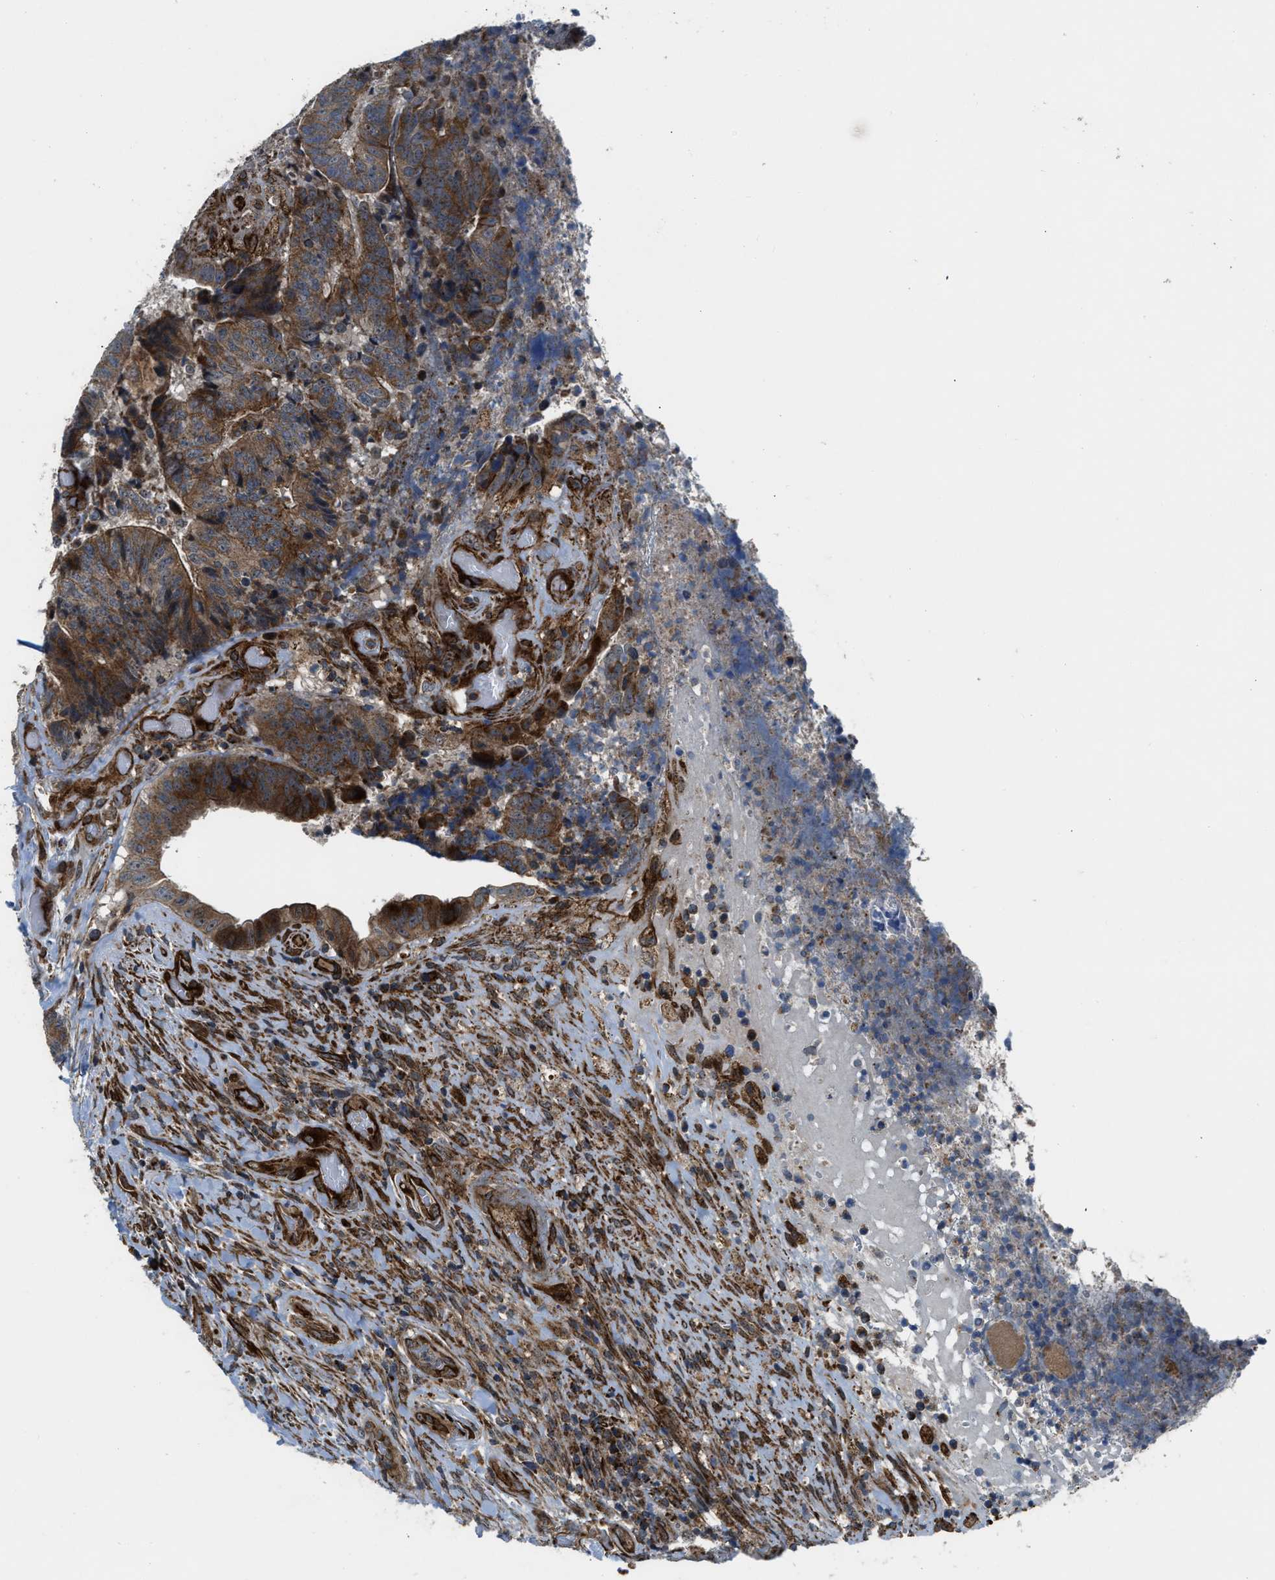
{"staining": {"intensity": "moderate", "quantity": ">75%", "location": "cytoplasmic/membranous"}, "tissue": "colorectal cancer", "cell_type": "Tumor cells", "image_type": "cancer", "snomed": [{"axis": "morphology", "description": "Adenocarcinoma, NOS"}, {"axis": "topography", "description": "Rectum"}], "caption": "Tumor cells exhibit medium levels of moderate cytoplasmic/membranous staining in approximately >75% of cells in human adenocarcinoma (colorectal).", "gene": "GSDME", "patient": {"sex": "male", "age": 72}}